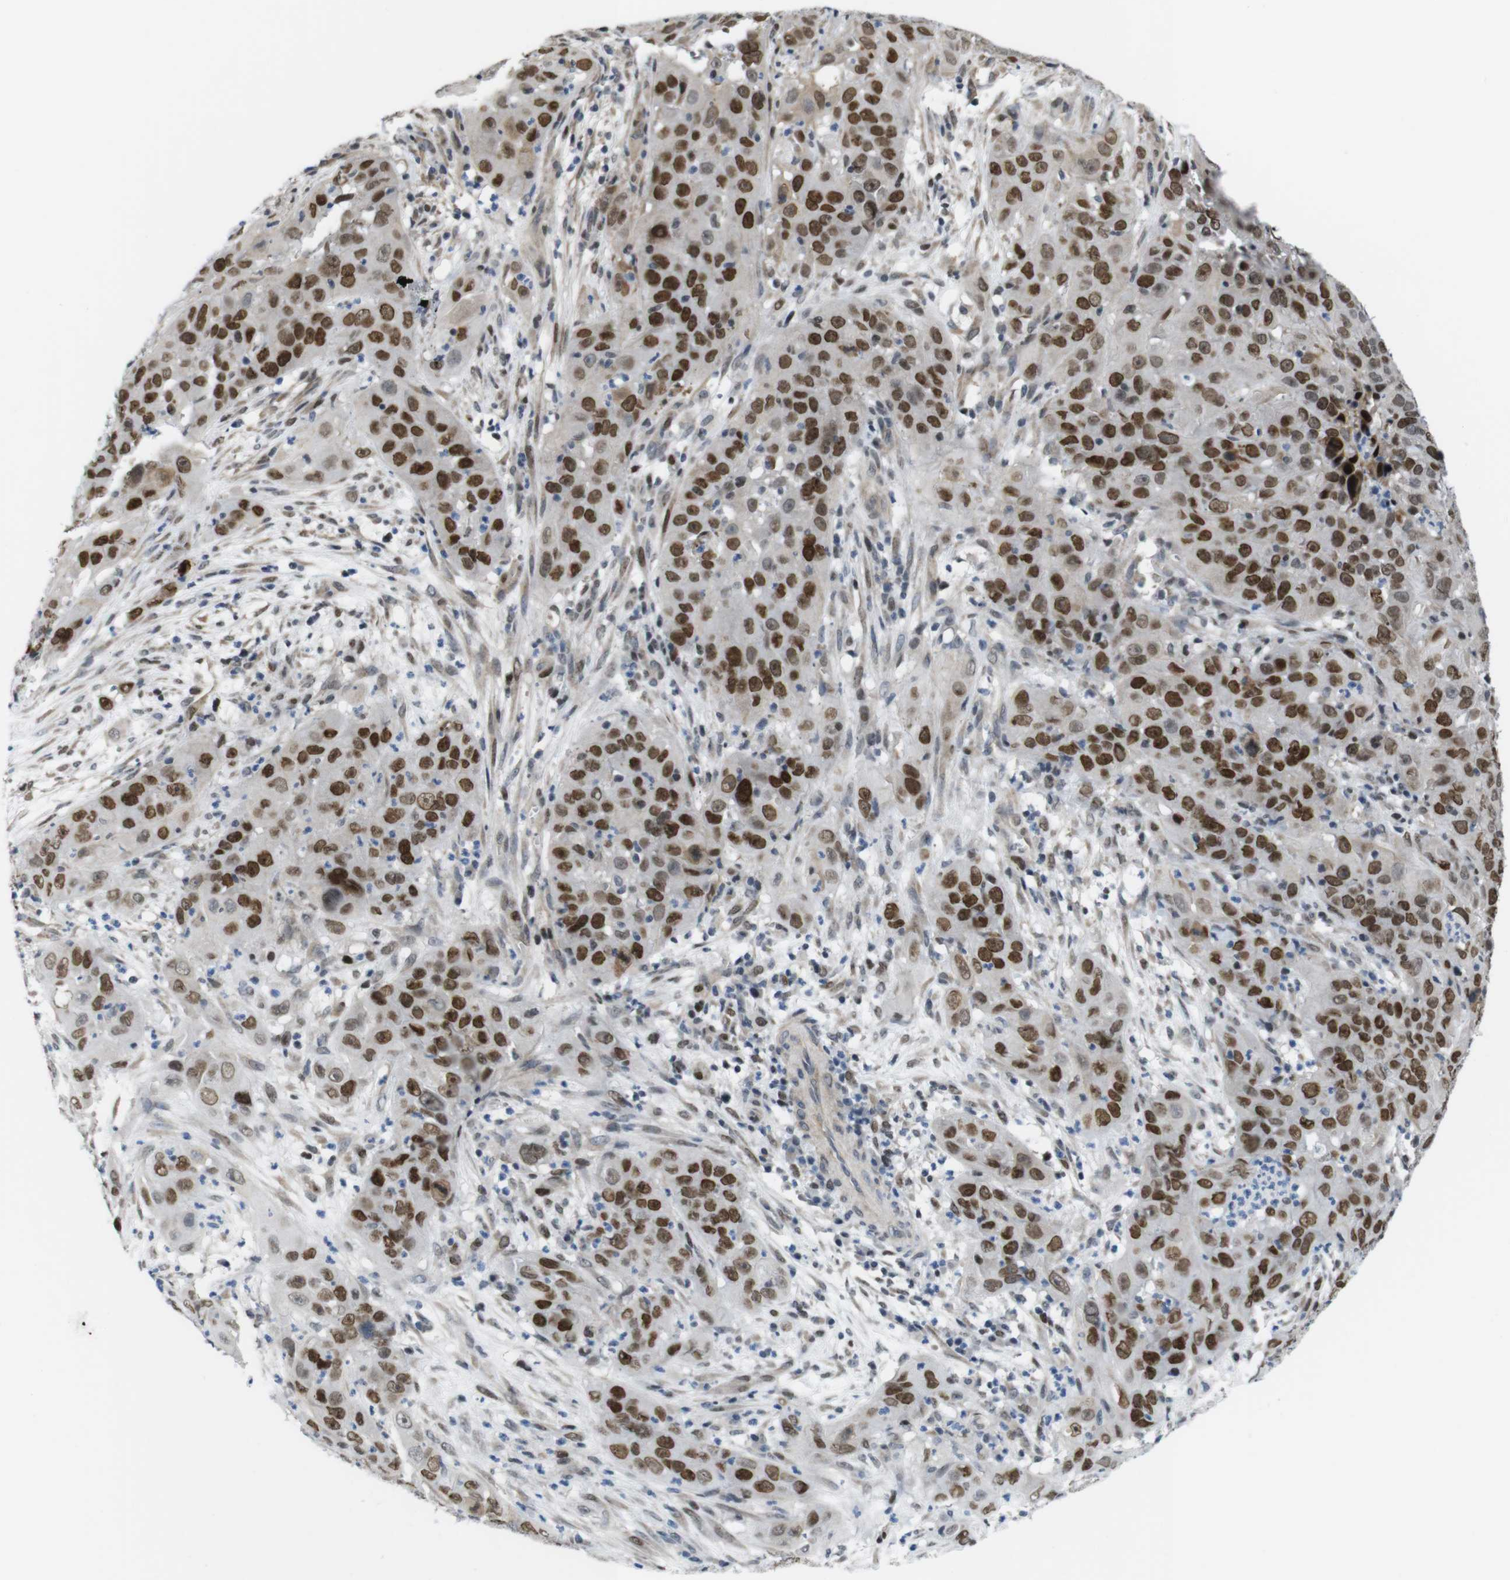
{"staining": {"intensity": "strong", "quantity": ">75%", "location": "nuclear"}, "tissue": "cervical cancer", "cell_type": "Tumor cells", "image_type": "cancer", "snomed": [{"axis": "morphology", "description": "Squamous cell carcinoma, NOS"}, {"axis": "topography", "description": "Cervix"}], "caption": "IHC photomicrograph of human squamous cell carcinoma (cervical) stained for a protein (brown), which shows high levels of strong nuclear staining in about >75% of tumor cells.", "gene": "SMCO2", "patient": {"sex": "female", "age": 32}}